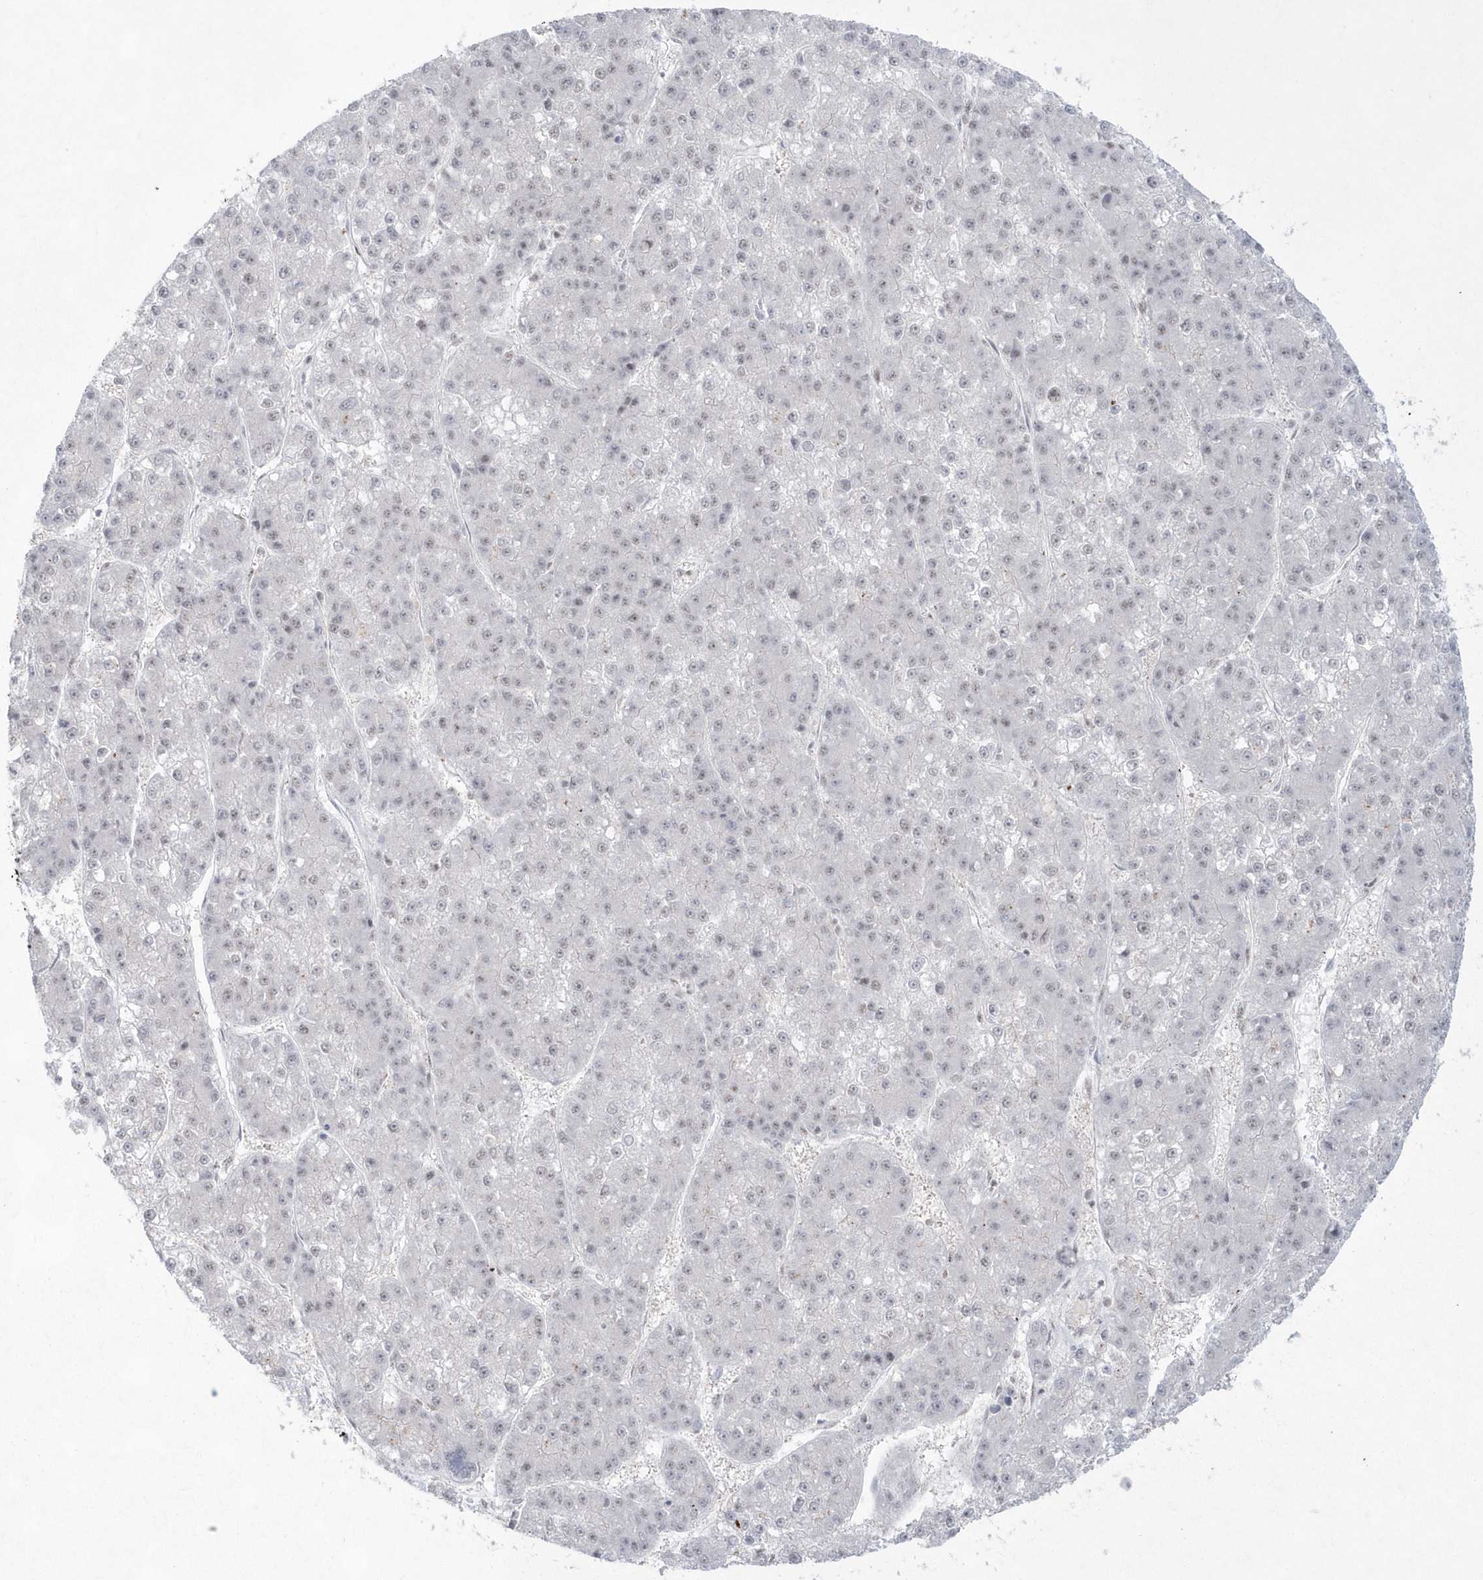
{"staining": {"intensity": "weak", "quantity": "<25%", "location": "nuclear"}, "tissue": "liver cancer", "cell_type": "Tumor cells", "image_type": "cancer", "snomed": [{"axis": "morphology", "description": "Carcinoma, Hepatocellular, NOS"}, {"axis": "topography", "description": "Liver"}], "caption": "Immunohistochemistry (IHC) micrograph of neoplastic tissue: human liver cancer (hepatocellular carcinoma) stained with DAB displays no significant protein staining in tumor cells.", "gene": "KDM6B", "patient": {"sex": "female", "age": 73}}